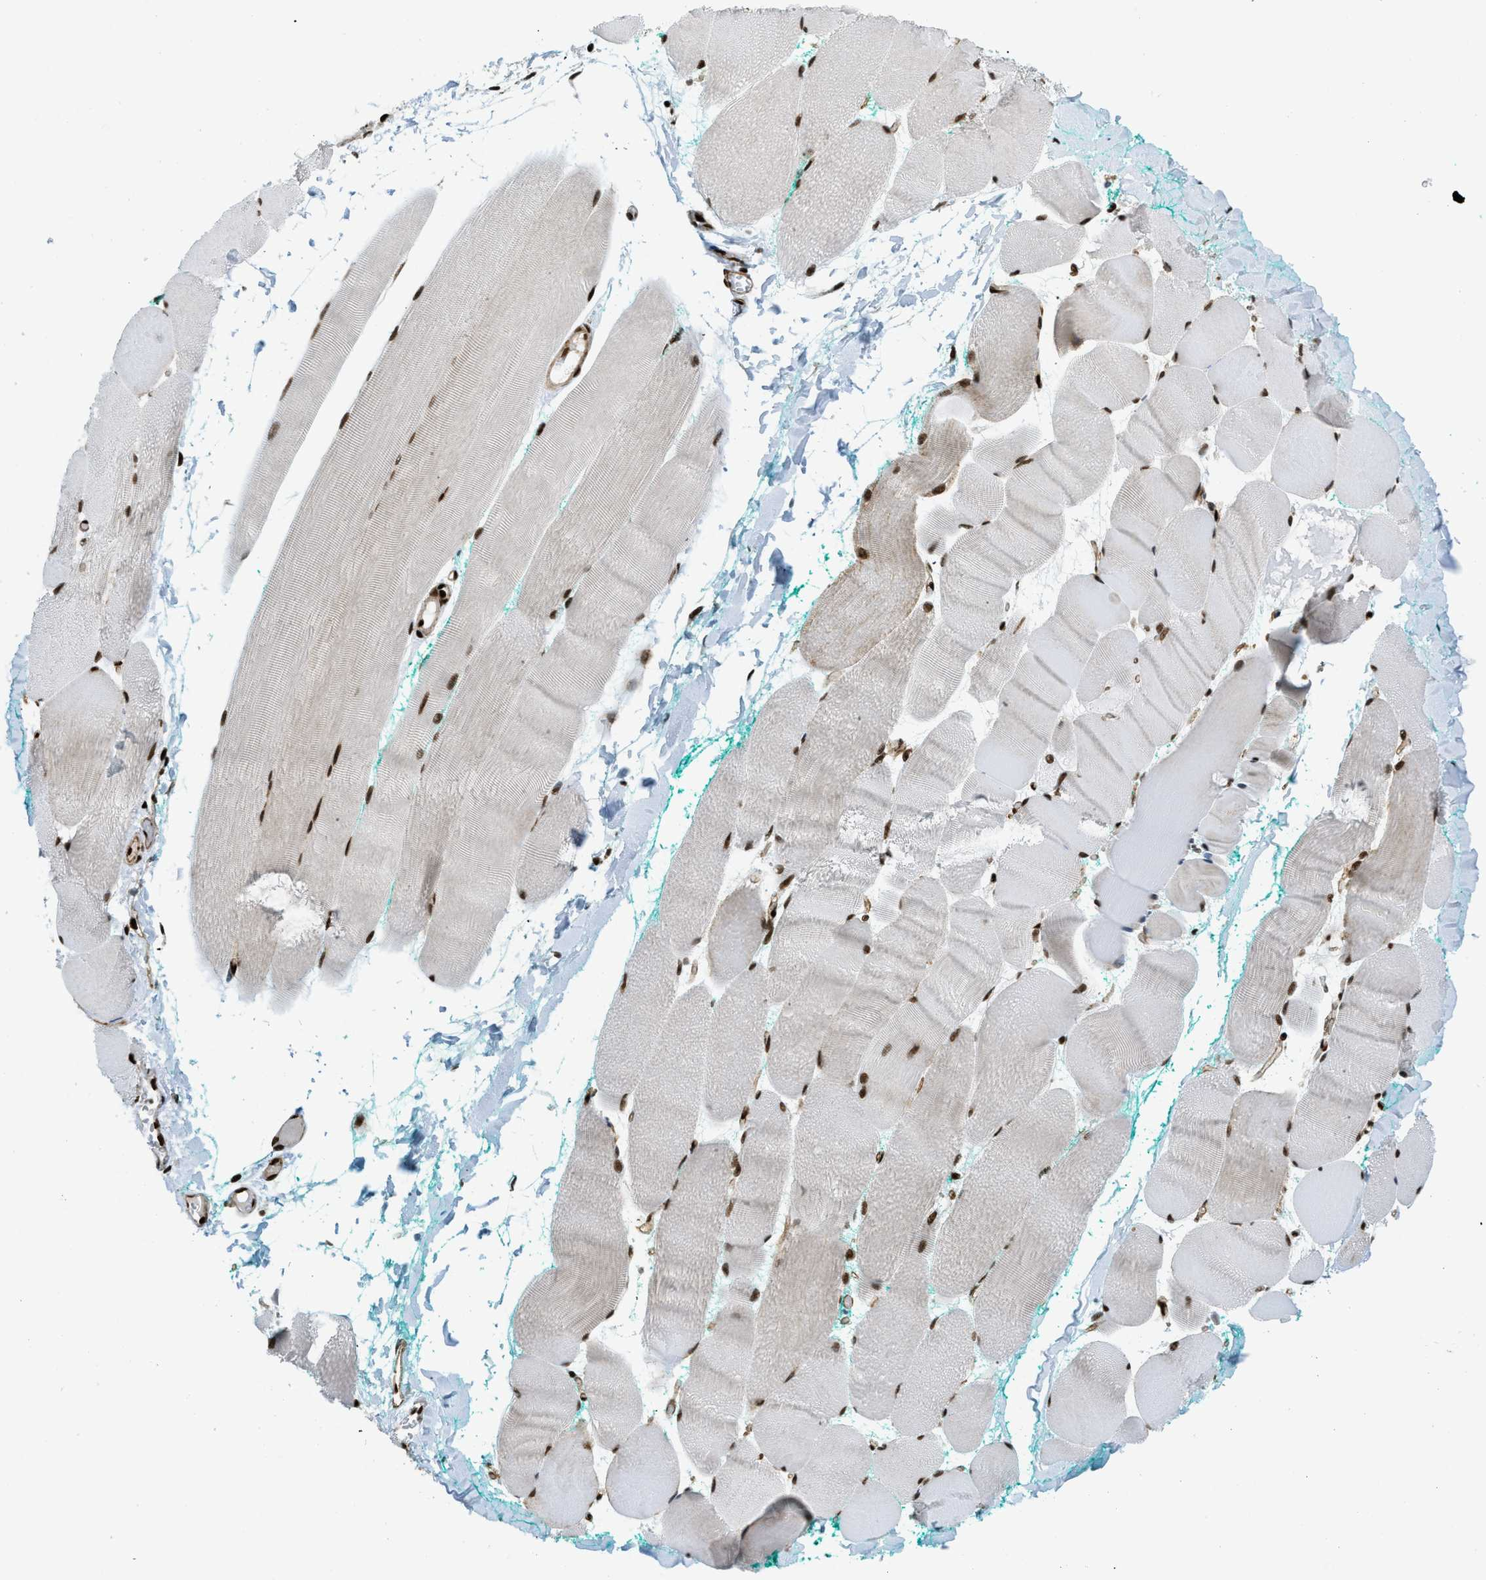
{"staining": {"intensity": "strong", "quantity": ">75%", "location": "nuclear"}, "tissue": "skeletal muscle", "cell_type": "Myocytes", "image_type": "normal", "snomed": [{"axis": "morphology", "description": "Normal tissue, NOS"}, {"axis": "morphology", "description": "Squamous cell carcinoma, NOS"}, {"axis": "topography", "description": "Skeletal muscle"}], "caption": "The histopathology image shows immunohistochemical staining of benign skeletal muscle. There is strong nuclear staining is appreciated in approximately >75% of myocytes. The staining is performed using DAB brown chromogen to label protein expression. The nuclei are counter-stained blue using hematoxylin.", "gene": "GABPB1", "patient": {"sex": "male", "age": 51}}